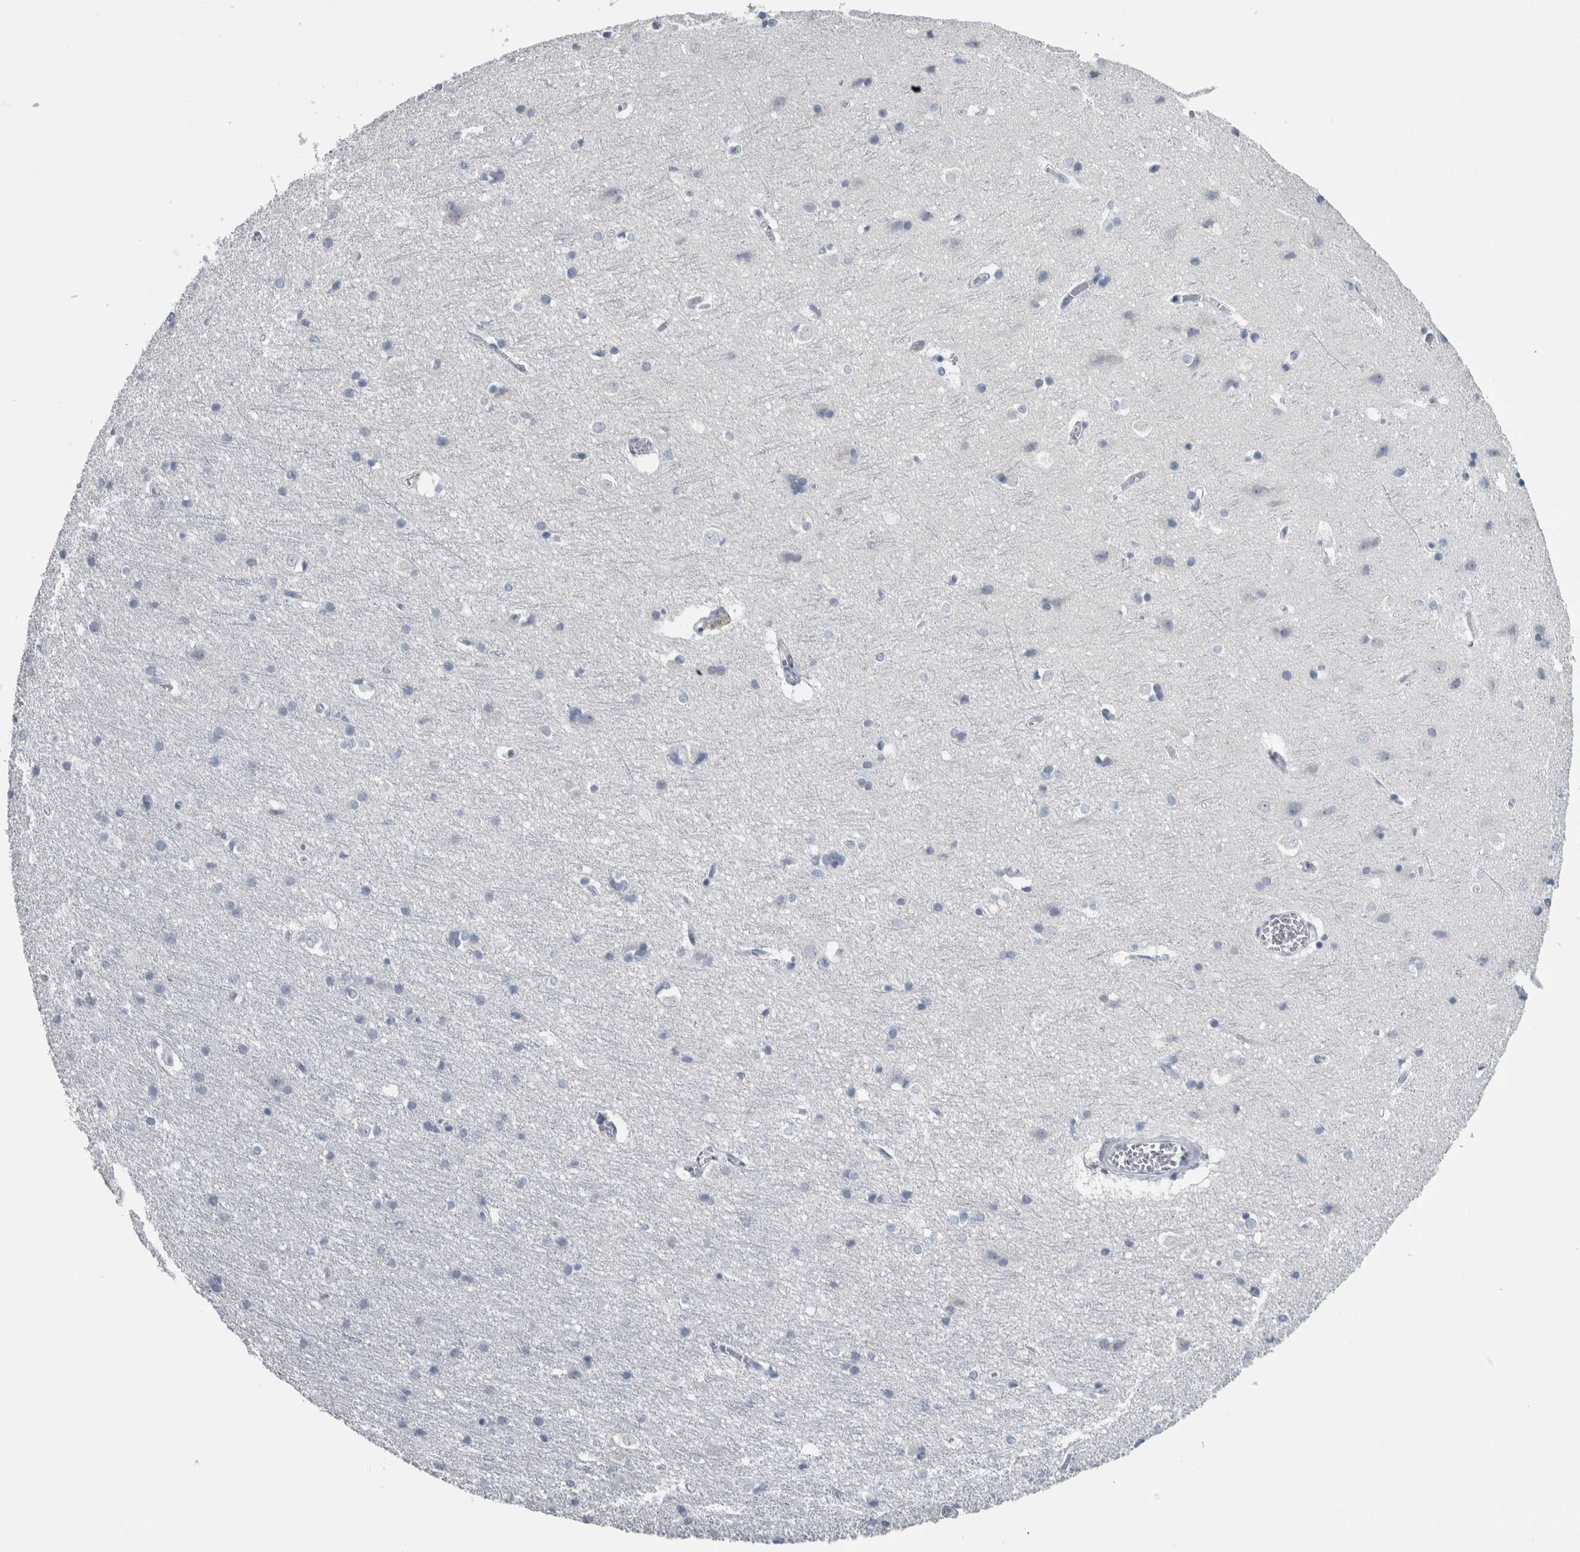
{"staining": {"intensity": "negative", "quantity": "none", "location": "none"}, "tissue": "cerebral cortex", "cell_type": "Endothelial cells", "image_type": "normal", "snomed": [{"axis": "morphology", "description": "Normal tissue, NOS"}, {"axis": "topography", "description": "Cerebral cortex"}], "caption": "IHC of unremarkable human cerebral cortex reveals no expression in endothelial cells.", "gene": "CDH17", "patient": {"sex": "male", "age": 54}}